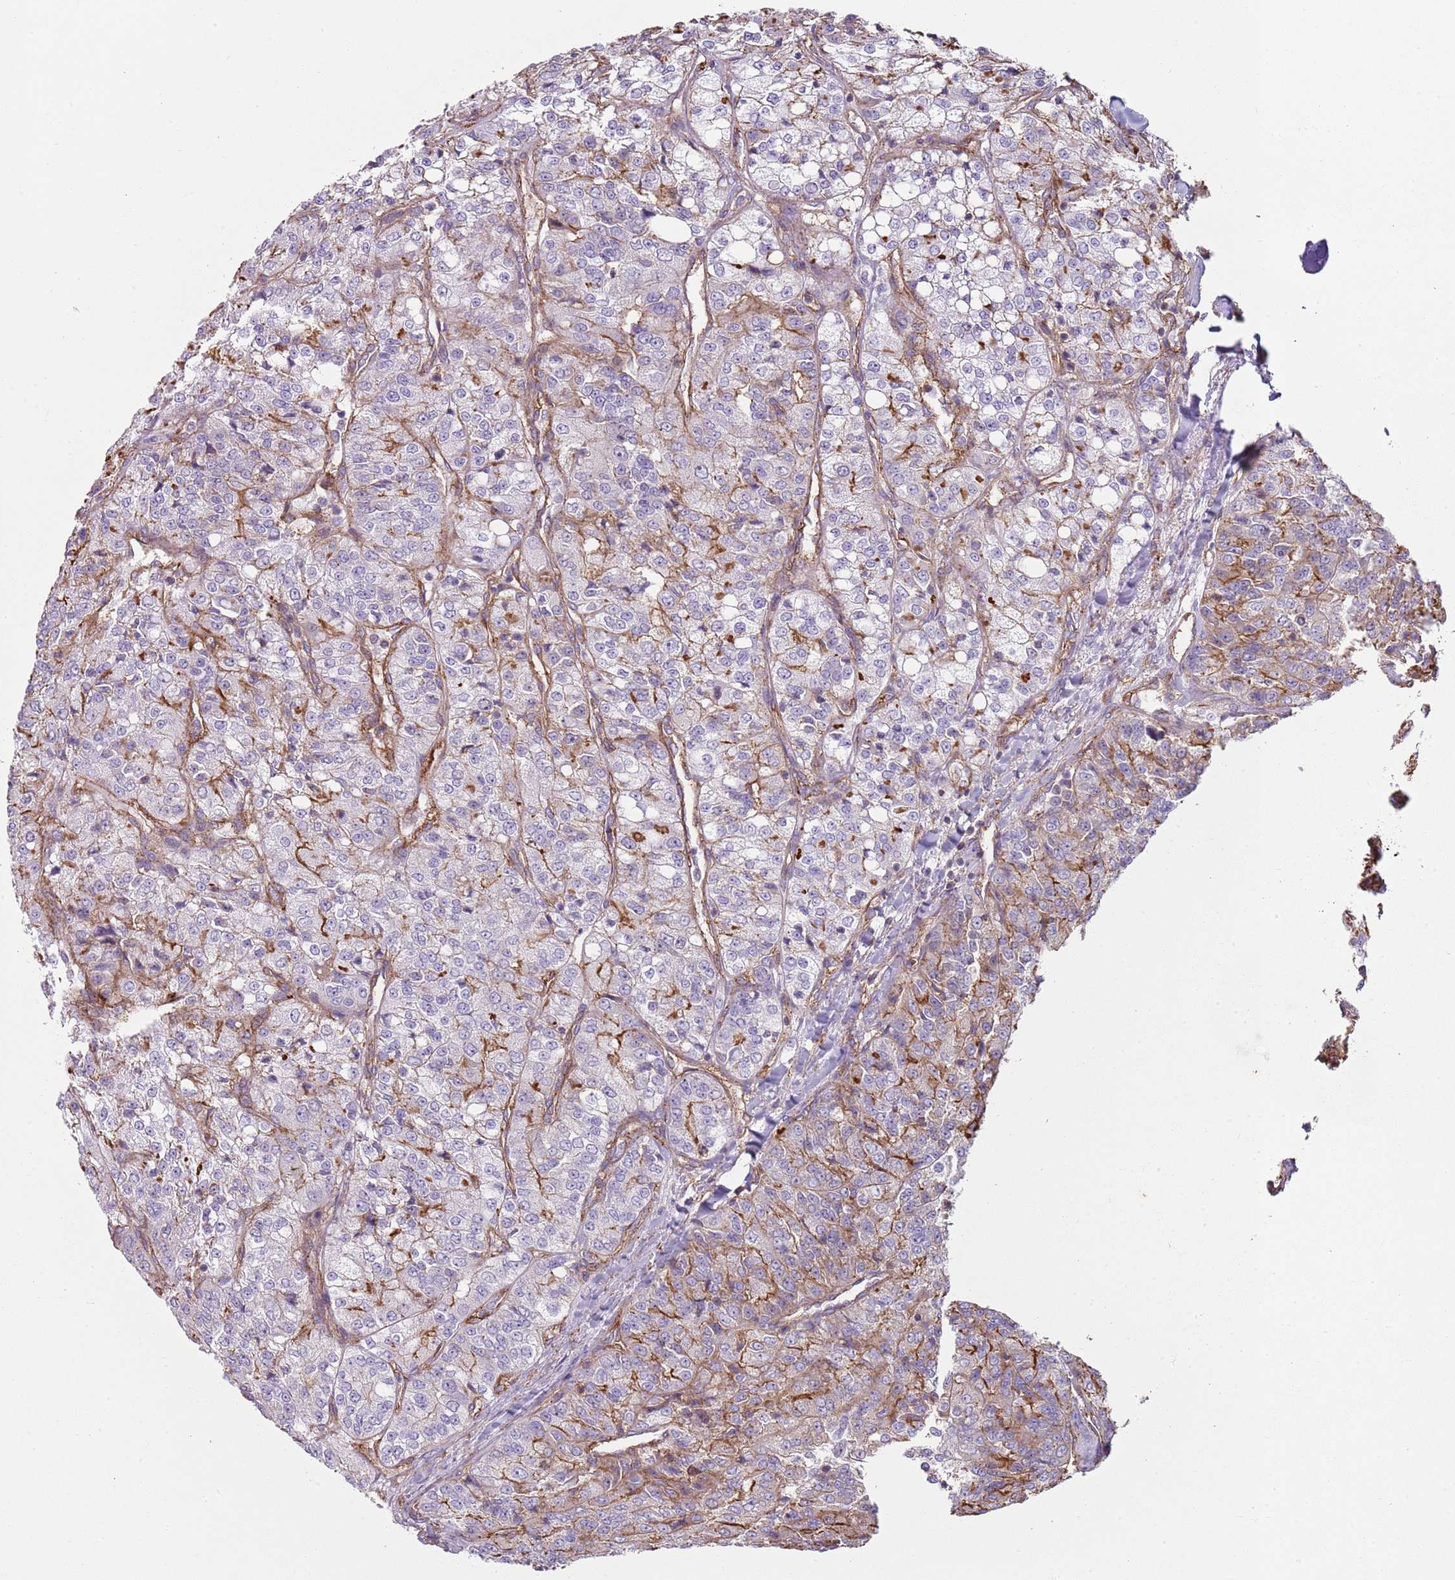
{"staining": {"intensity": "moderate", "quantity": "<25%", "location": "cytoplasmic/membranous"}, "tissue": "renal cancer", "cell_type": "Tumor cells", "image_type": "cancer", "snomed": [{"axis": "morphology", "description": "Adenocarcinoma, NOS"}, {"axis": "topography", "description": "Kidney"}], "caption": "Protein staining of renal adenocarcinoma tissue demonstrates moderate cytoplasmic/membranous positivity in approximately <25% of tumor cells.", "gene": "GNAI3", "patient": {"sex": "female", "age": 63}}